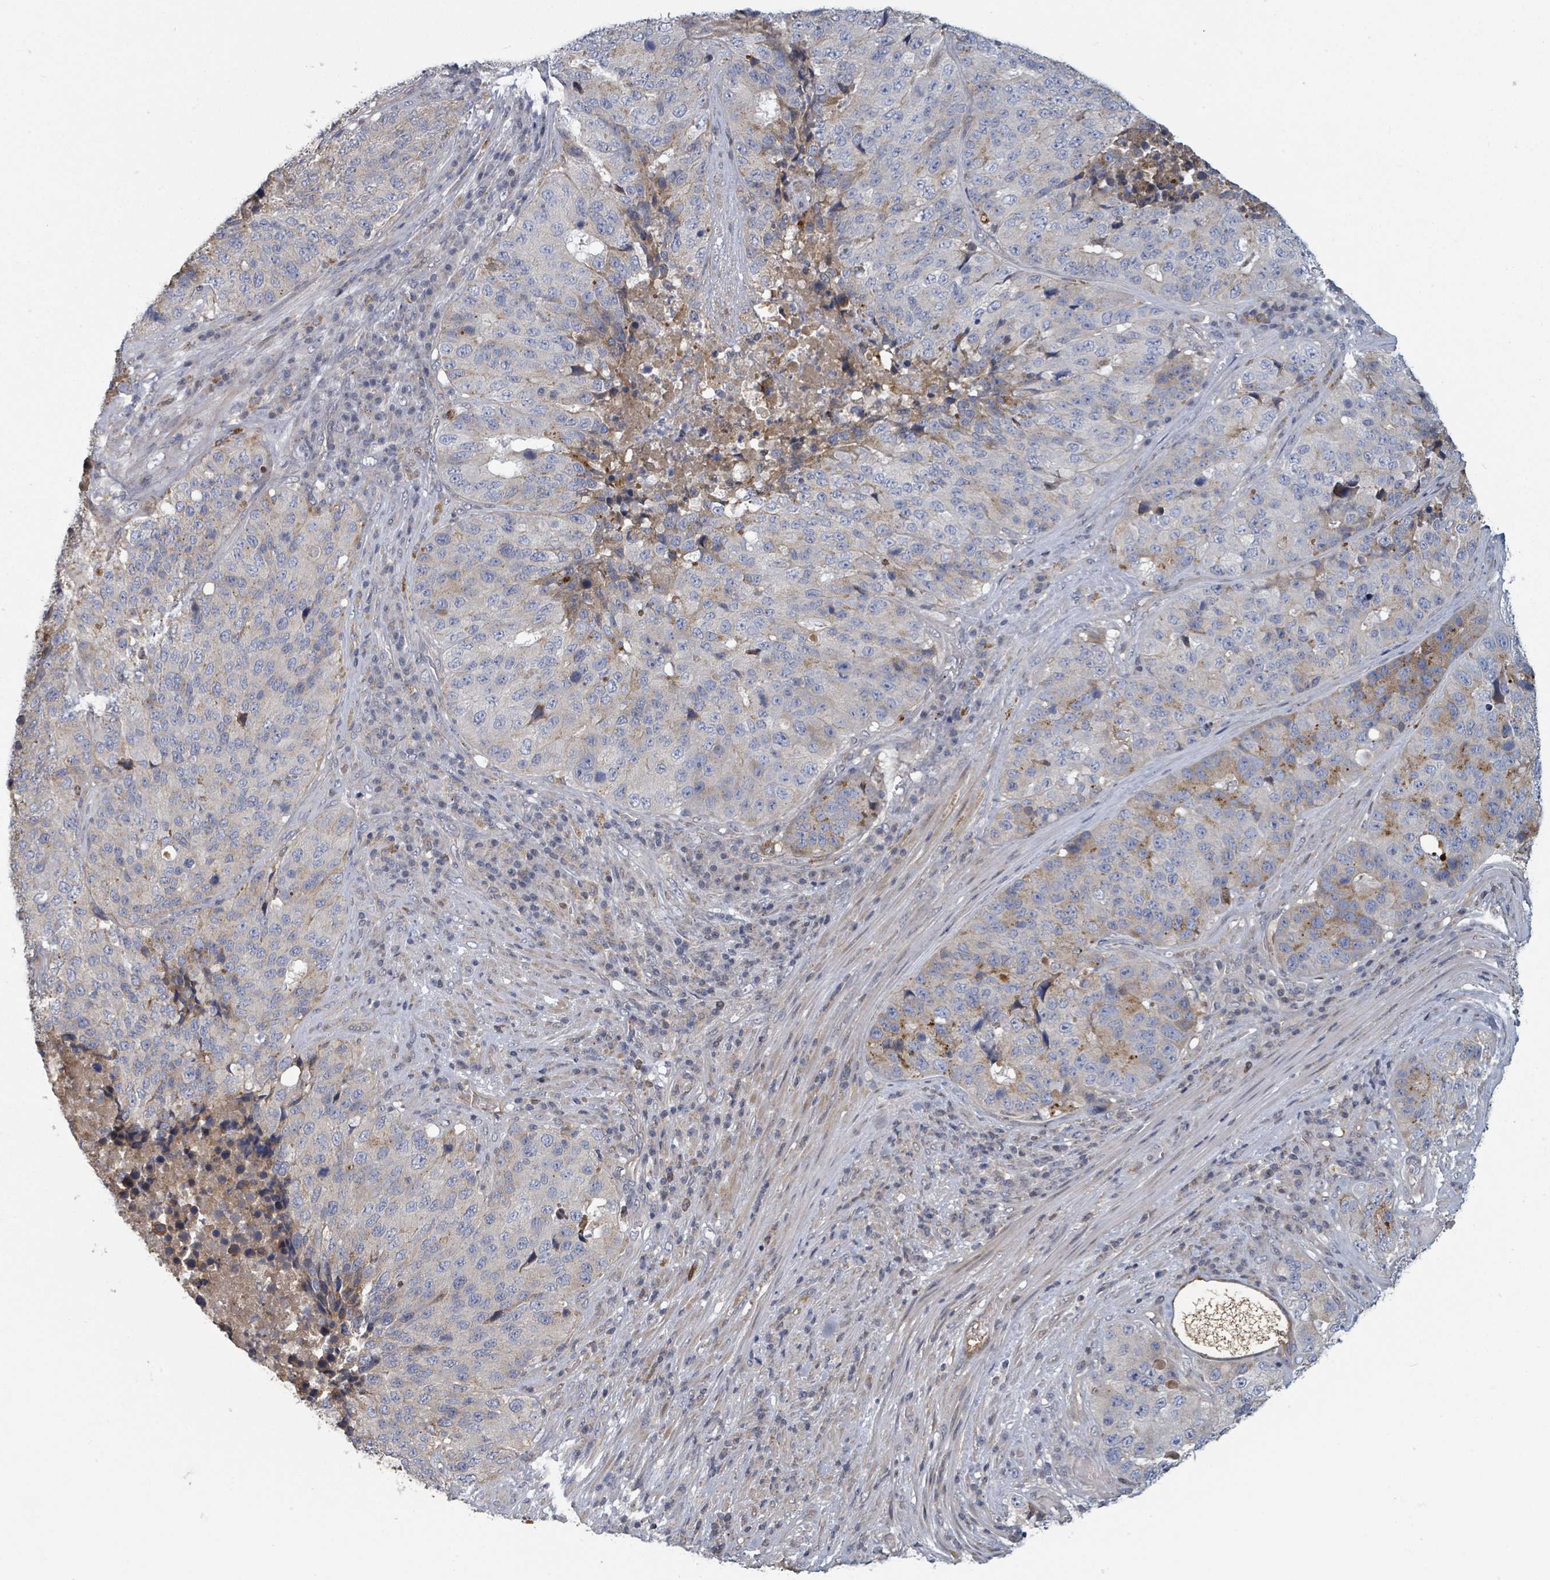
{"staining": {"intensity": "moderate", "quantity": "<25%", "location": "cytoplasmic/membranous"}, "tissue": "stomach cancer", "cell_type": "Tumor cells", "image_type": "cancer", "snomed": [{"axis": "morphology", "description": "Adenocarcinoma, NOS"}, {"axis": "topography", "description": "Stomach"}], "caption": "This histopathology image shows stomach cancer (adenocarcinoma) stained with IHC to label a protein in brown. The cytoplasmic/membranous of tumor cells show moderate positivity for the protein. Nuclei are counter-stained blue.", "gene": "GABBR1", "patient": {"sex": "male", "age": 71}}